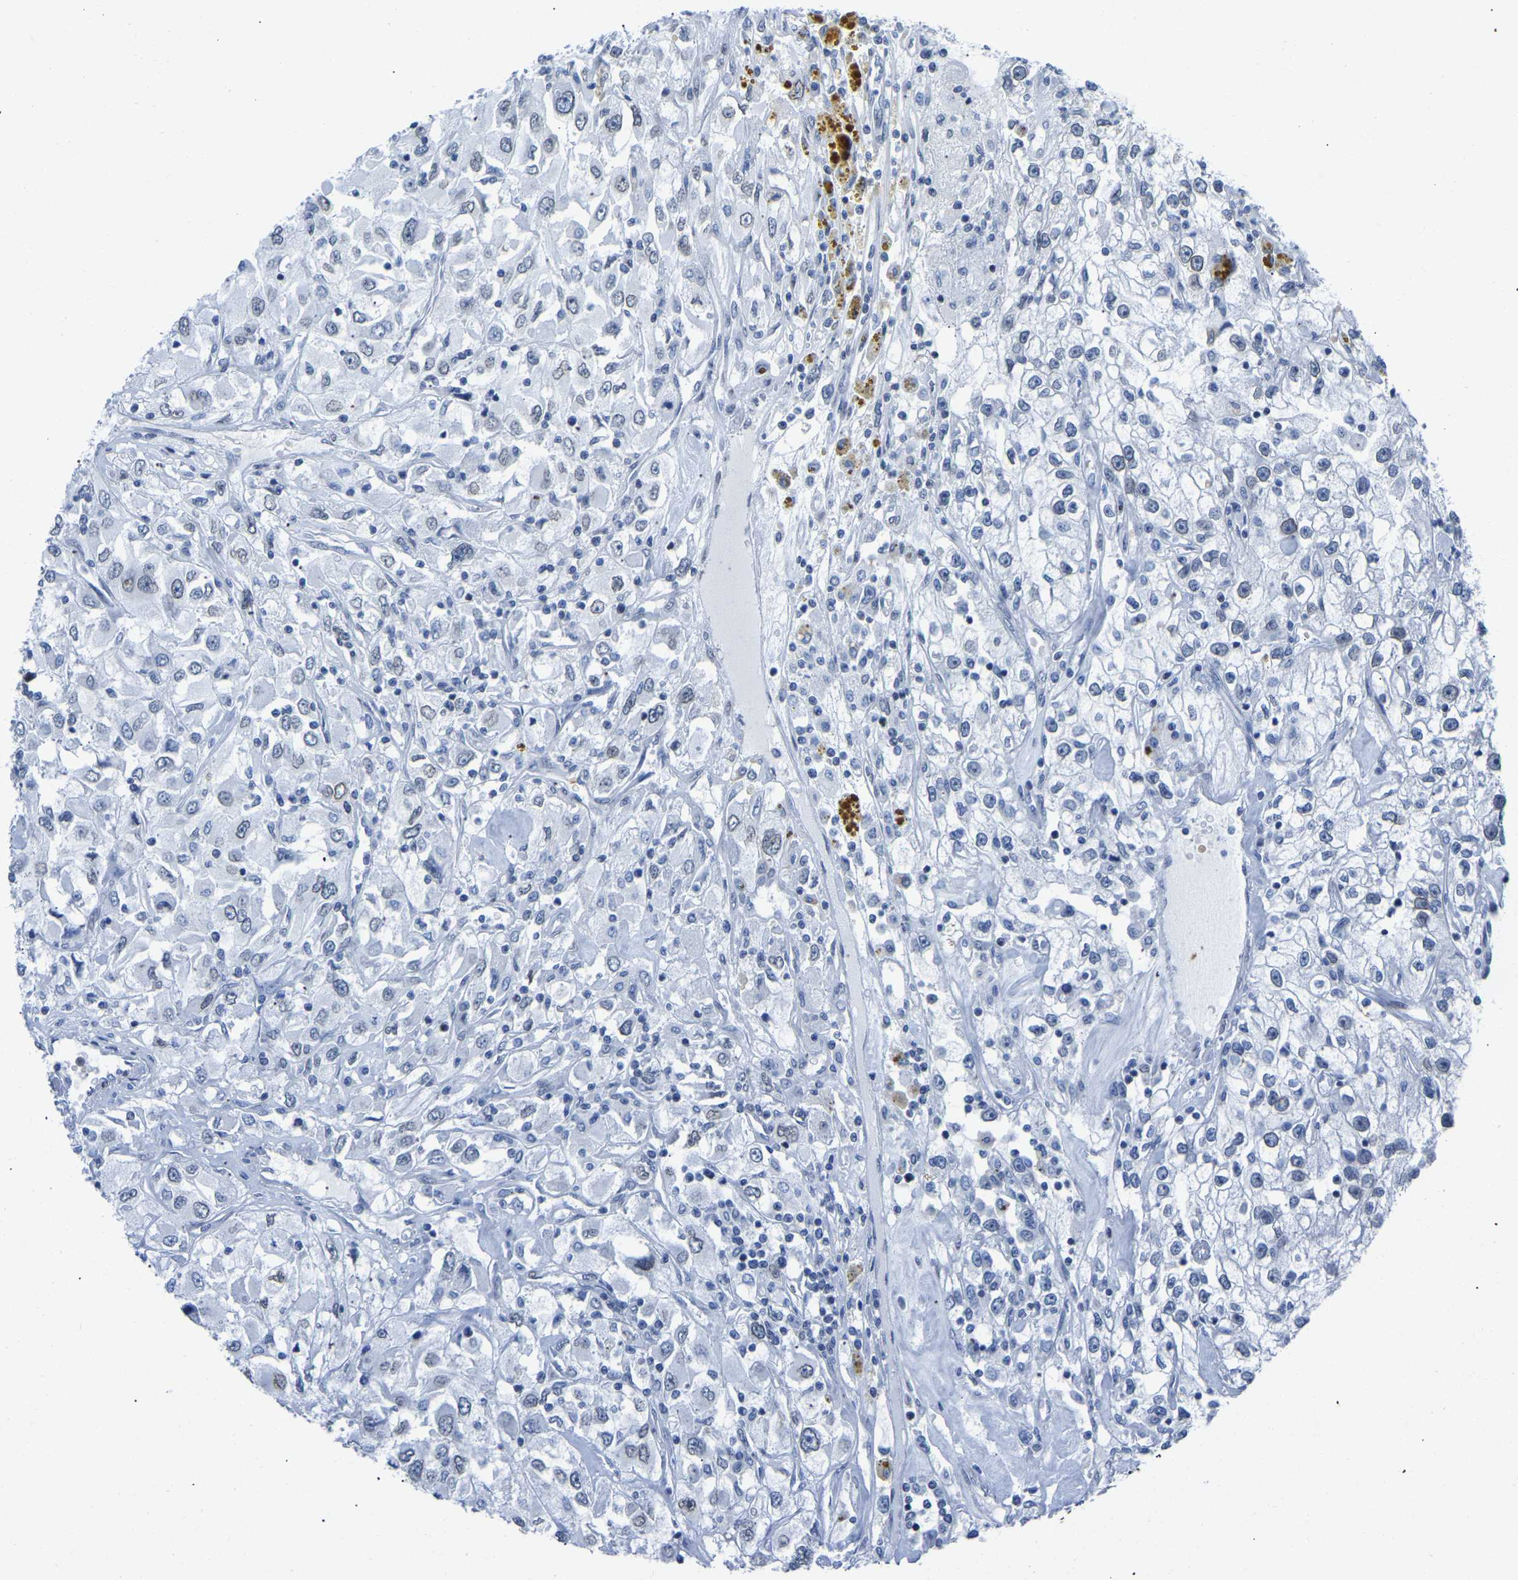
{"staining": {"intensity": "weak", "quantity": "<25%", "location": "cytoplasmic/membranous,nuclear"}, "tissue": "renal cancer", "cell_type": "Tumor cells", "image_type": "cancer", "snomed": [{"axis": "morphology", "description": "Adenocarcinoma, NOS"}, {"axis": "topography", "description": "Kidney"}], "caption": "Adenocarcinoma (renal) was stained to show a protein in brown. There is no significant expression in tumor cells.", "gene": "UPK3A", "patient": {"sex": "female", "age": 52}}